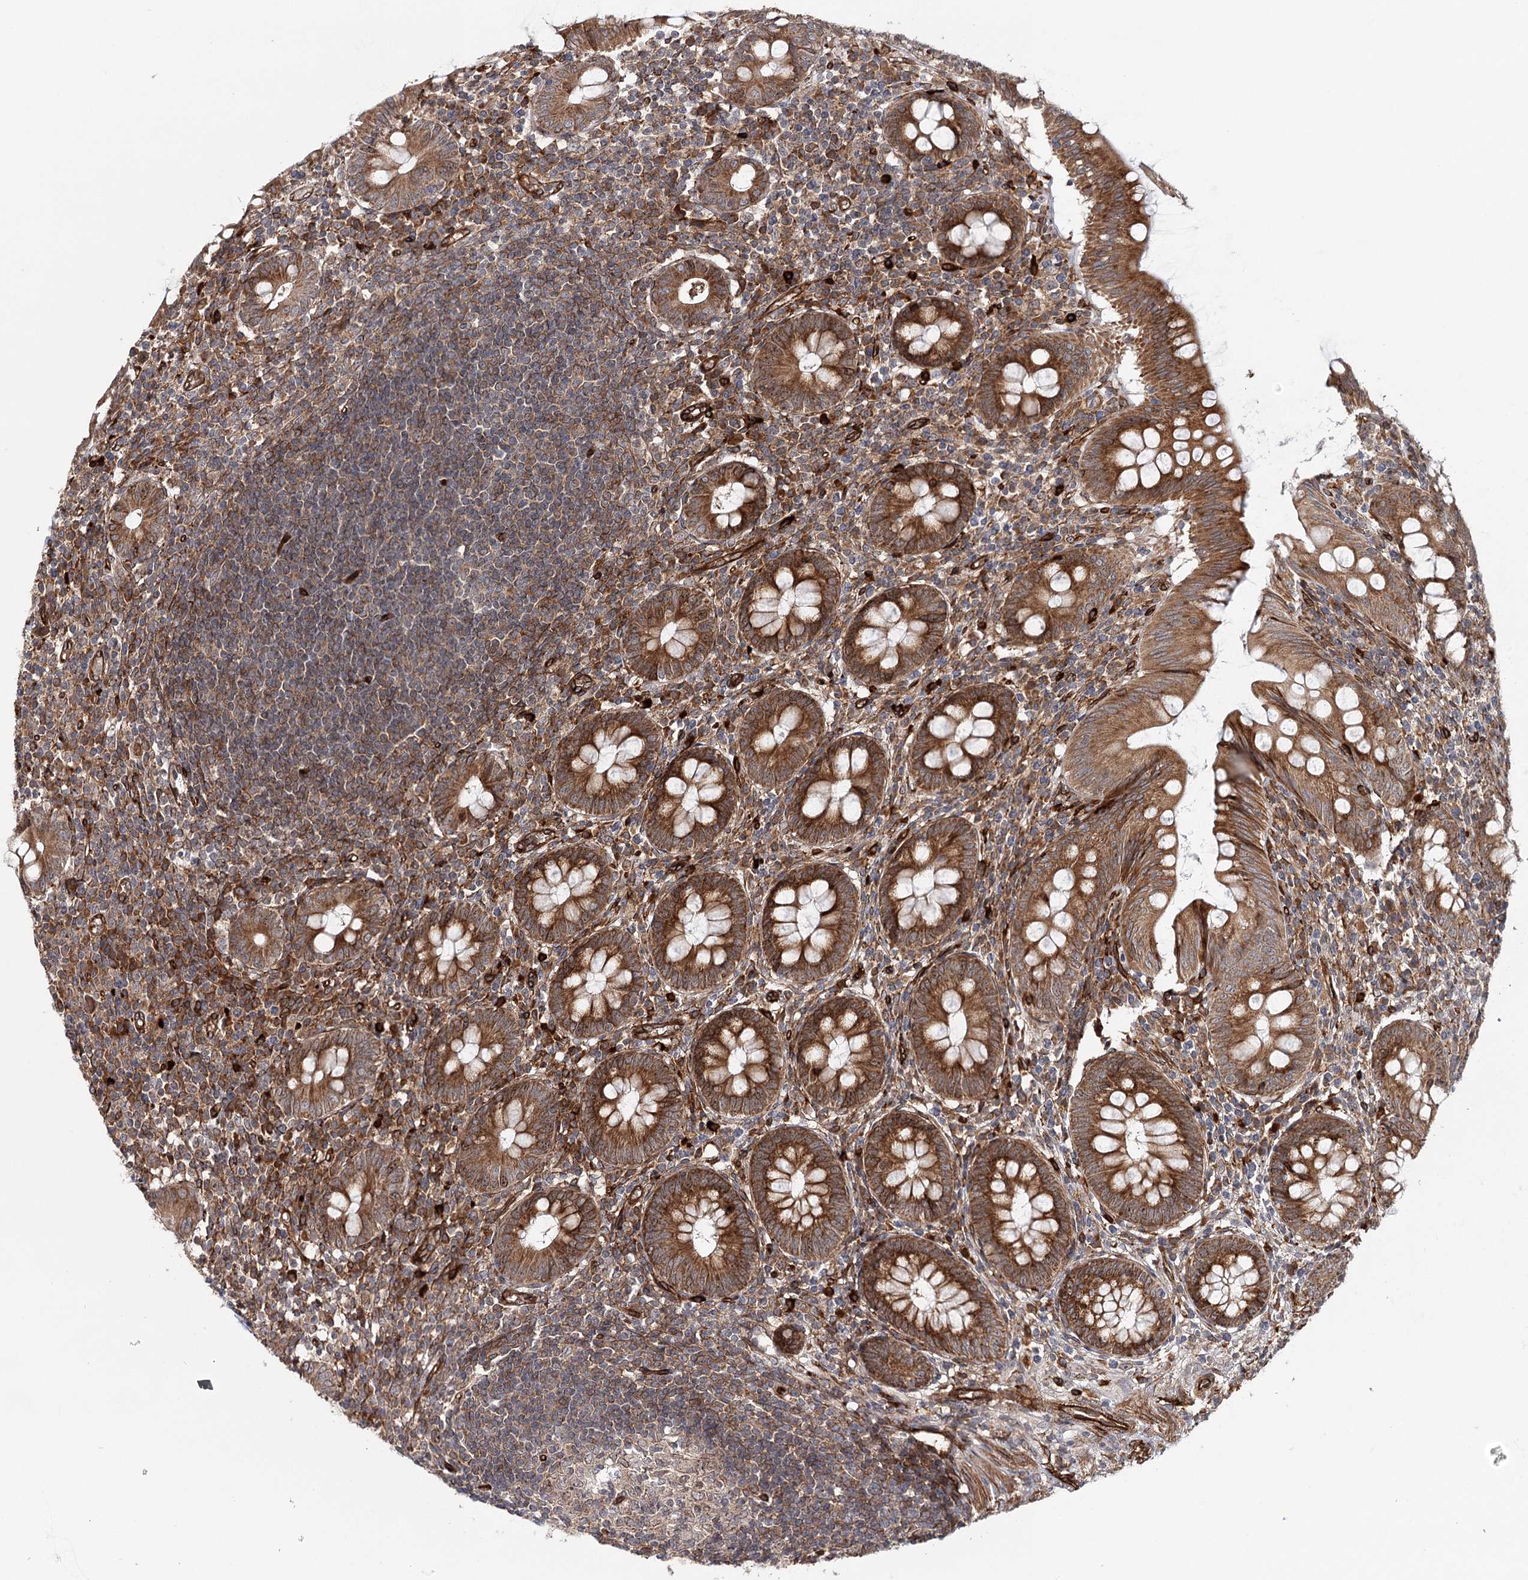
{"staining": {"intensity": "strong", "quantity": ">75%", "location": "cytoplasmic/membranous"}, "tissue": "appendix", "cell_type": "Glandular cells", "image_type": "normal", "snomed": [{"axis": "morphology", "description": "Normal tissue, NOS"}, {"axis": "topography", "description": "Appendix"}], "caption": "About >75% of glandular cells in normal human appendix exhibit strong cytoplasmic/membranous protein positivity as visualized by brown immunohistochemical staining.", "gene": "MKNK1", "patient": {"sex": "male", "age": 14}}